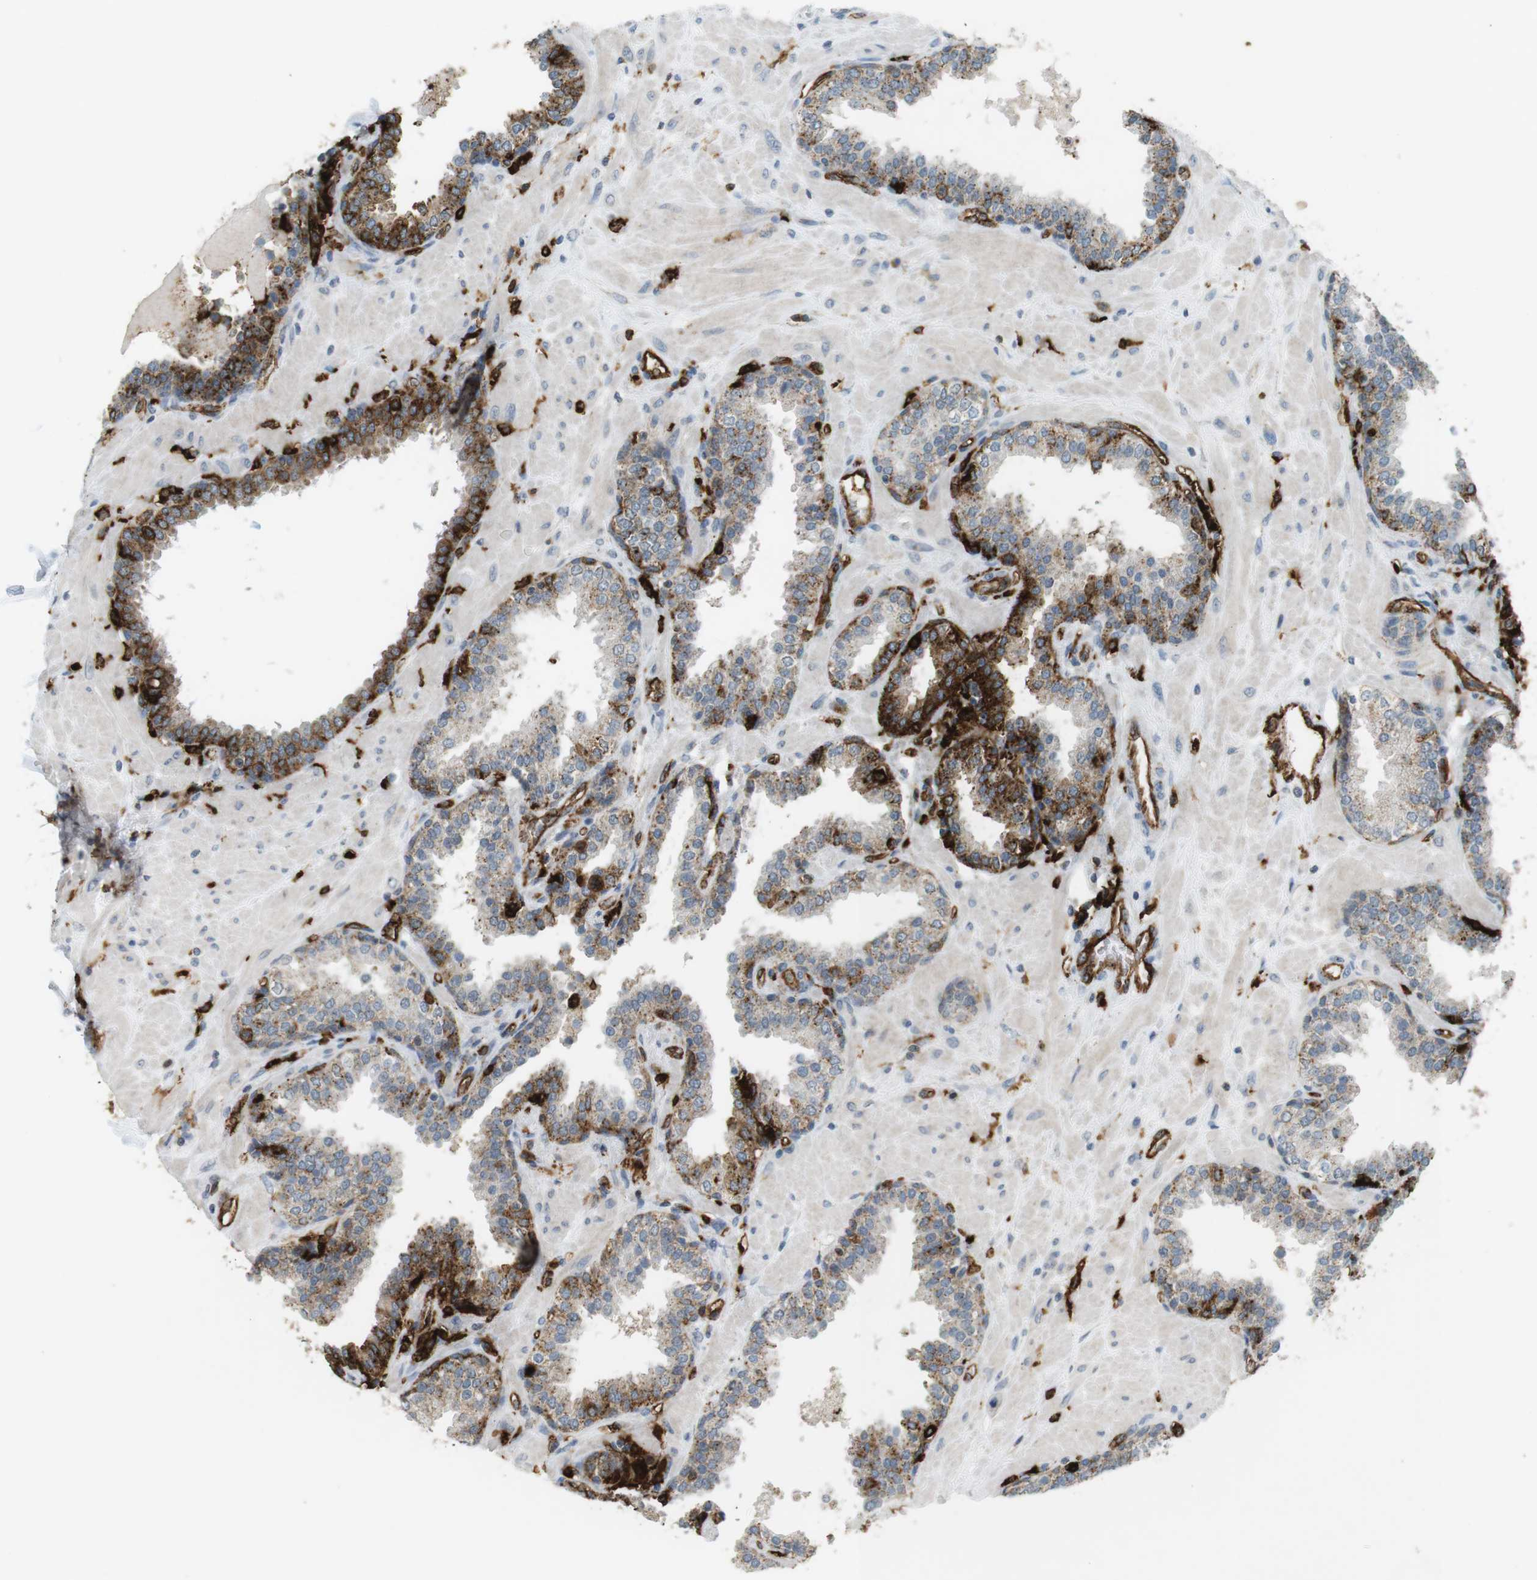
{"staining": {"intensity": "strong", "quantity": "25%-75%", "location": "cytoplasmic/membranous"}, "tissue": "prostate", "cell_type": "Glandular cells", "image_type": "normal", "snomed": [{"axis": "morphology", "description": "Normal tissue, NOS"}, {"axis": "topography", "description": "Prostate"}], "caption": "Immunohistochemistry image of benign human prostate stained for a protein (brown), which demonstrates high levels of strong cytoplasmic/membranous staining in approximately 25%-75% of glandular cells.", "gene": "HLA", "patient": {"sex": "male", "age": 51}}